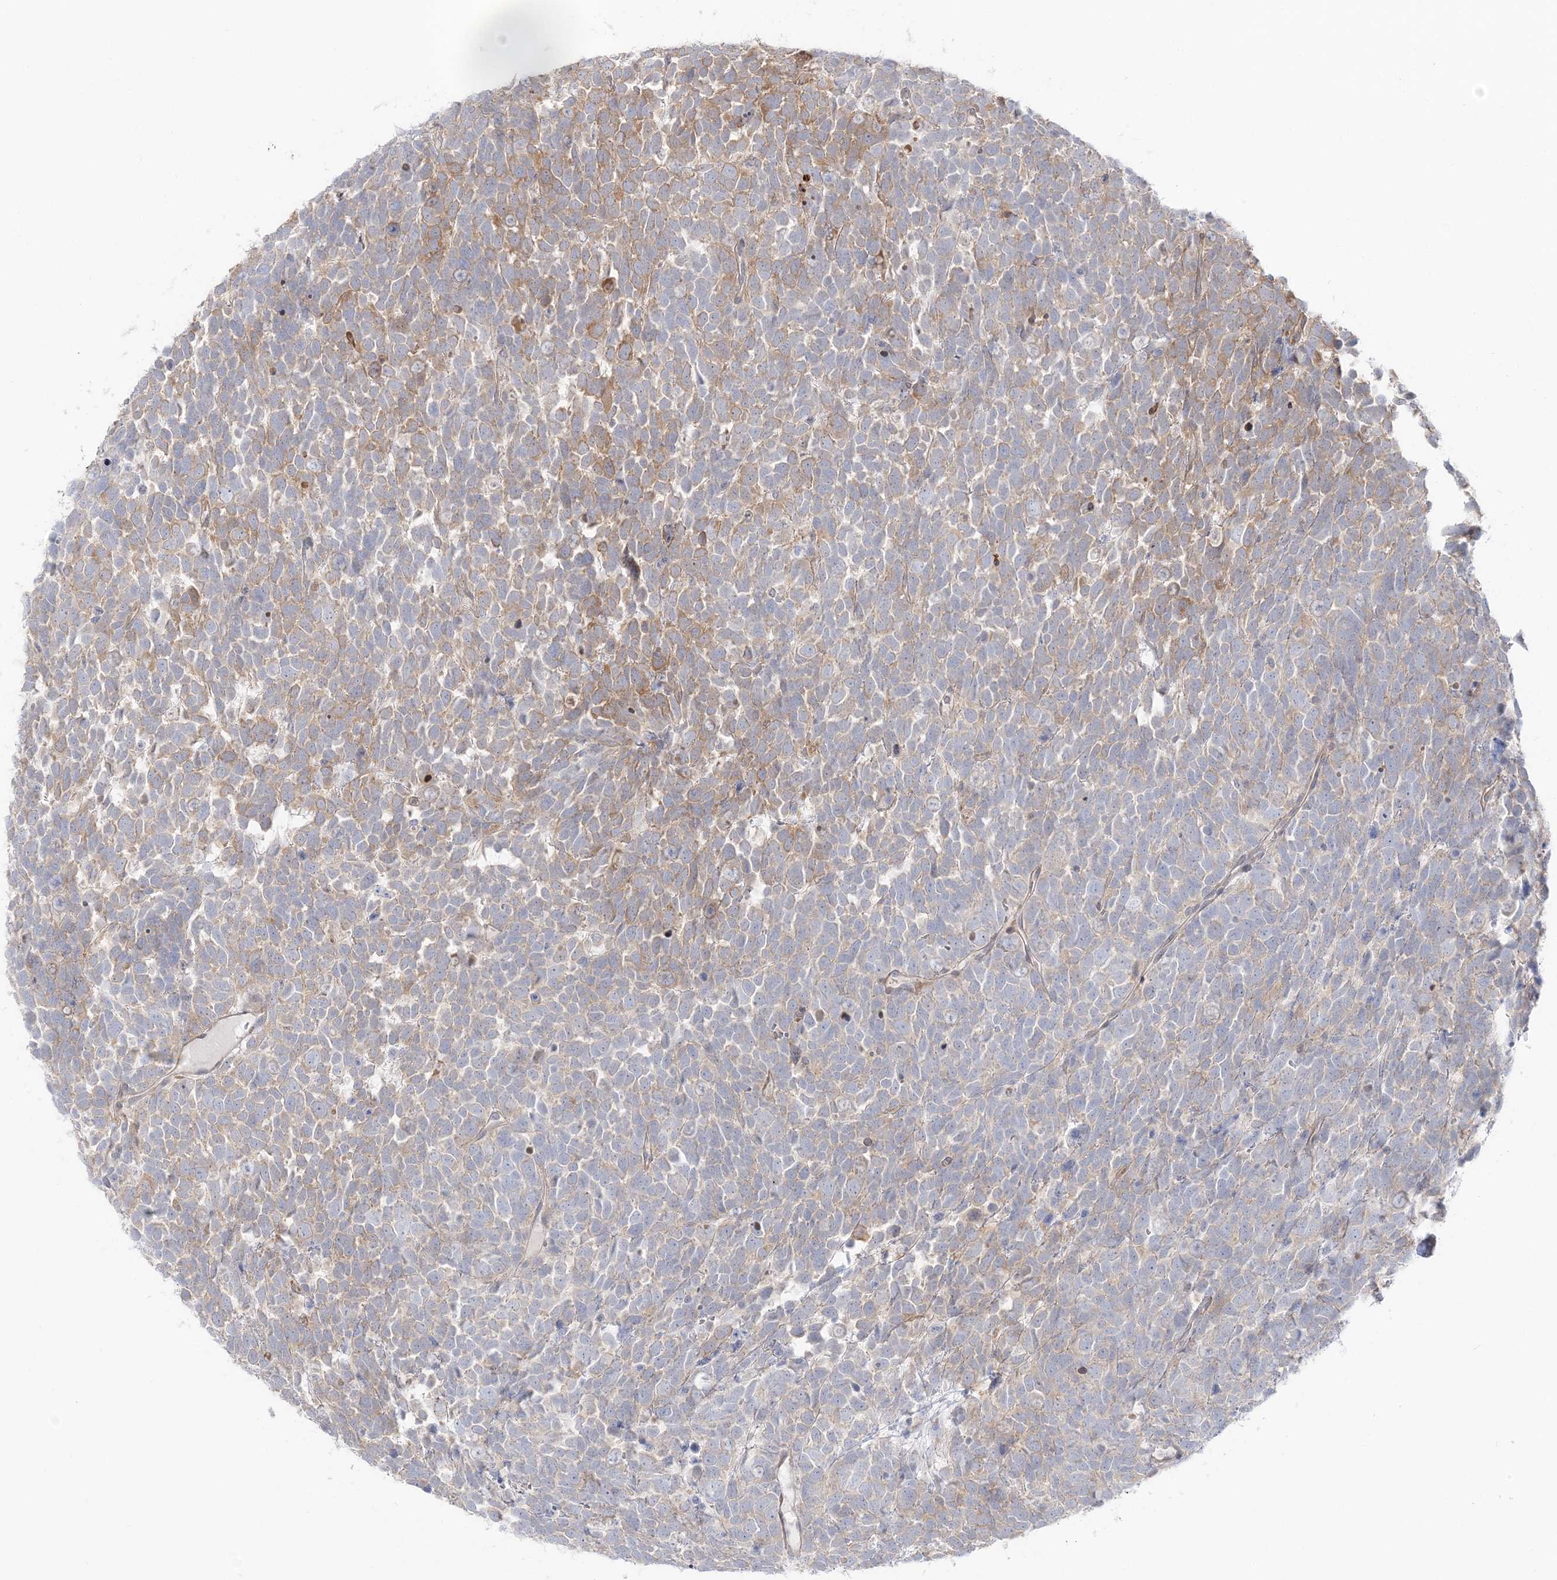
{"staining": {"intensity": "weak", "quantity": "25%-75%", "location": "cytoplasmic/membranous"}, "tissue": "urothelial cancer", "cell_type": "Tumor cells", "image_type": "cancer", "snomed": [{"axis": "morphology", "description": "Urothelial carcinoma, High grade"}, {"axis": "topography", "description": "Urinary bladder"}], "caption": "Urothelial carcinoma (high-grade) stained with a brown dye displays weak cytoplasmic/membranous positive expression in about 25%-75% of tumor cells.", "gene": "THADA", "patient": {"sex": "female", "age": 82}}